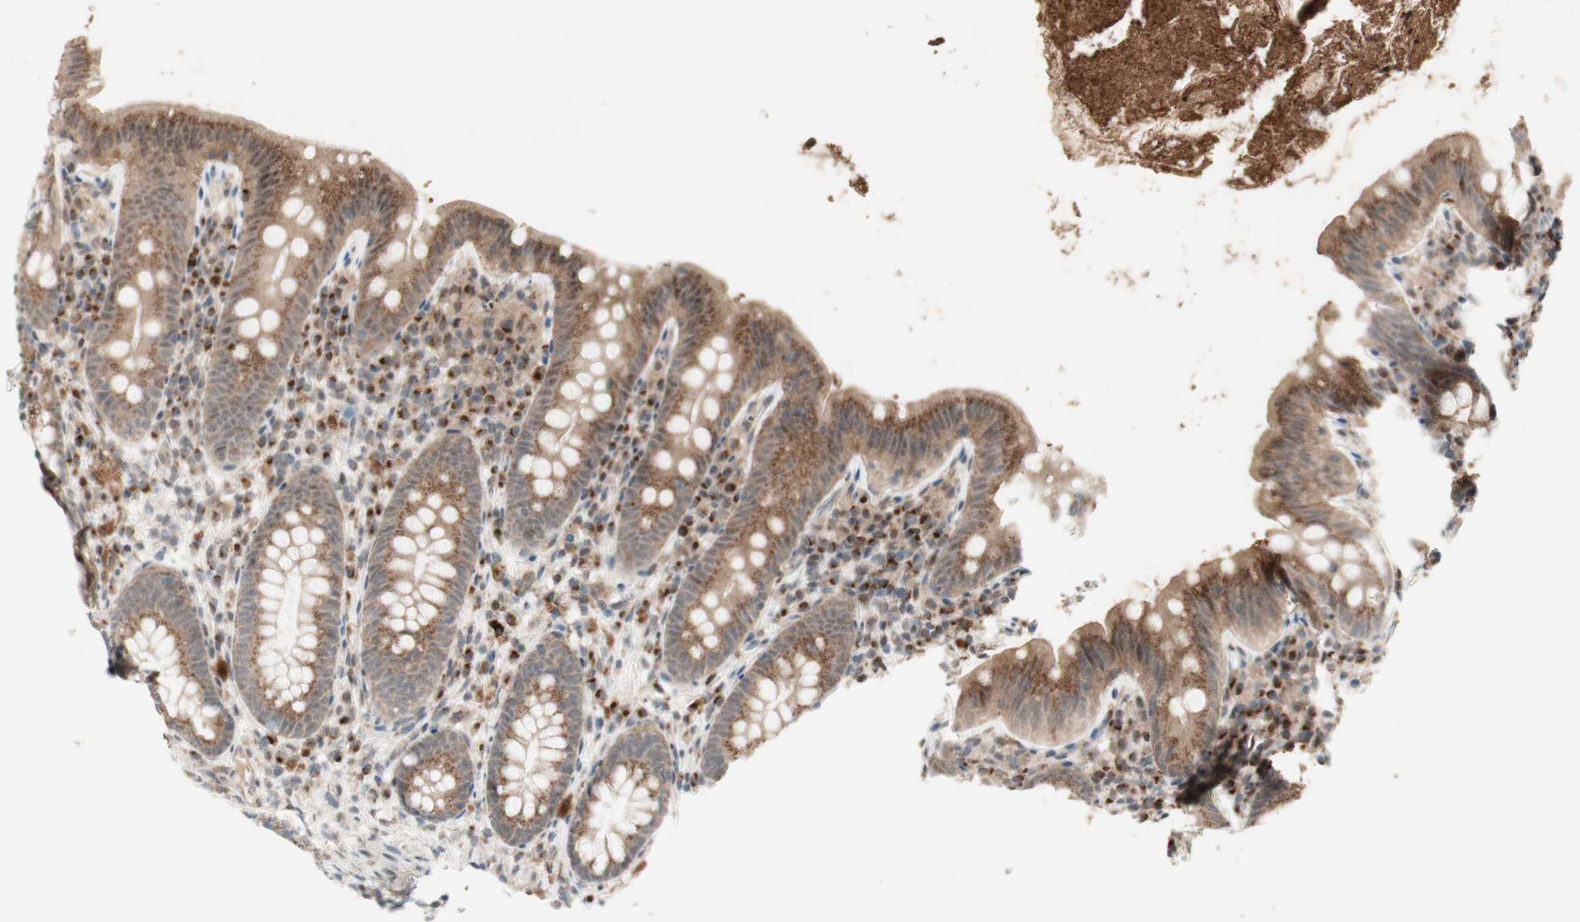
{"staining": {"intensity": "moderate", "quantity": ">75%", "location": "cytoplasmic/membranous"}, "tissue": "appendix", "cell_type": "Glandular cells", "image_type": "normal", "snomed": [{"axis": "morphology", "description": "Normal tissue, NOS"}, {"axis": "topography", "description": "Appendix"}], "caption": "Immunohistochemistry (IHC) of normal appendix demonstrates medium levels of moderate cytoplasmic/membranous staining in about >75% of glandular cells. The staining was performed using DAB (3,3'-diaminobenzidine) to visualize the protein expression in brown, while the nuclei were stained in blue with hematoxylin (Magnification: 20x).", "gene": "CYLD", "patient": {"sex": "male", "age": 52}}